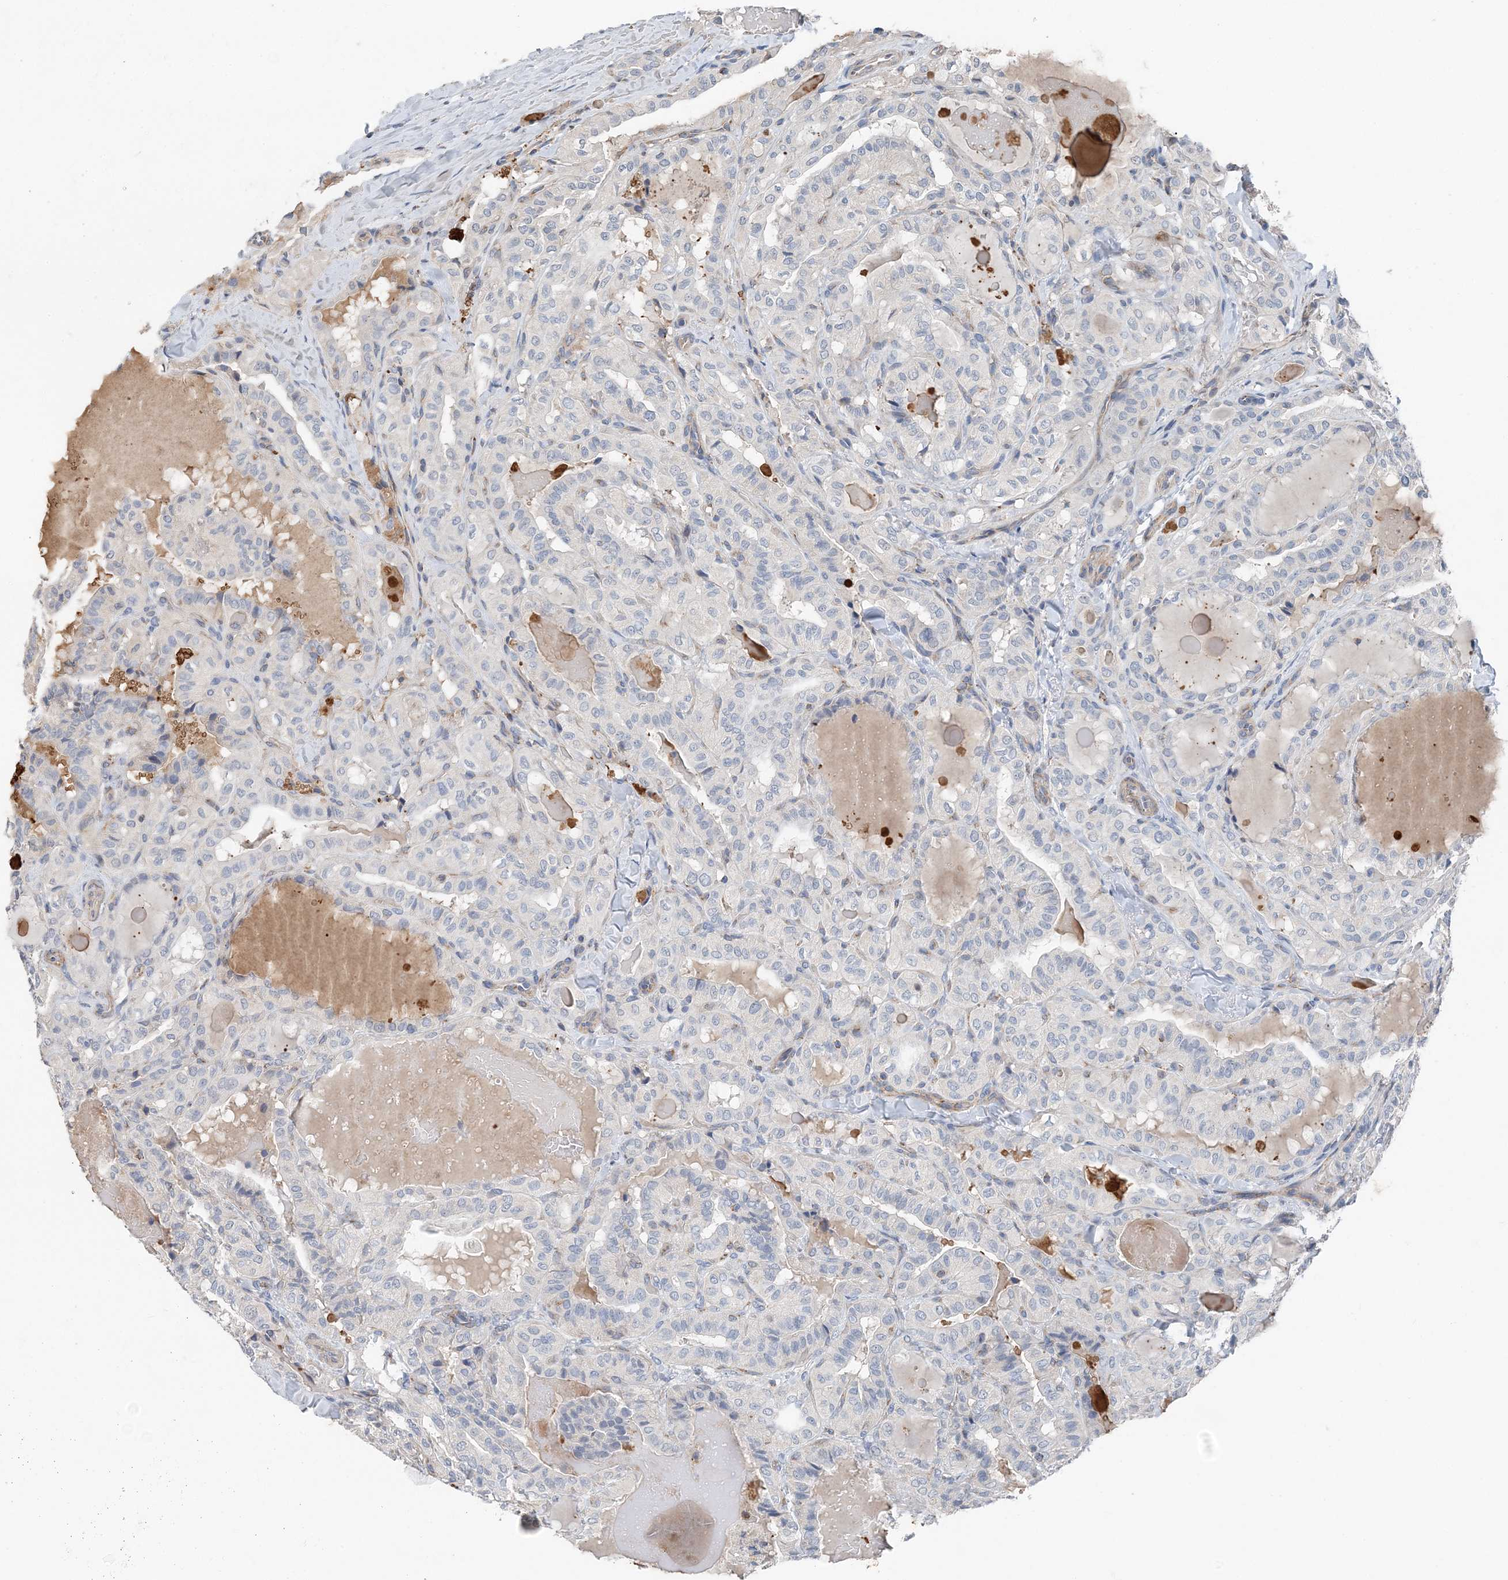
{"staining": {"intensity": "negative", "quantity": "none", "location": "none"}, "tissue": "thyroid cancer", "cell_type": "Tumor cells", "image_type": "cancer", "snomed": [{"axis": "morphology", "description": "Papillary adenocarcinoma, NOS"}, {"axis": "topography", "description": "Thyroid gland"}], "caption": "Tumor cells are negative for protein expression in human thyroid cancer.", "gene": "SPRY2", "patient": {"sex": "male", "age": 77}}